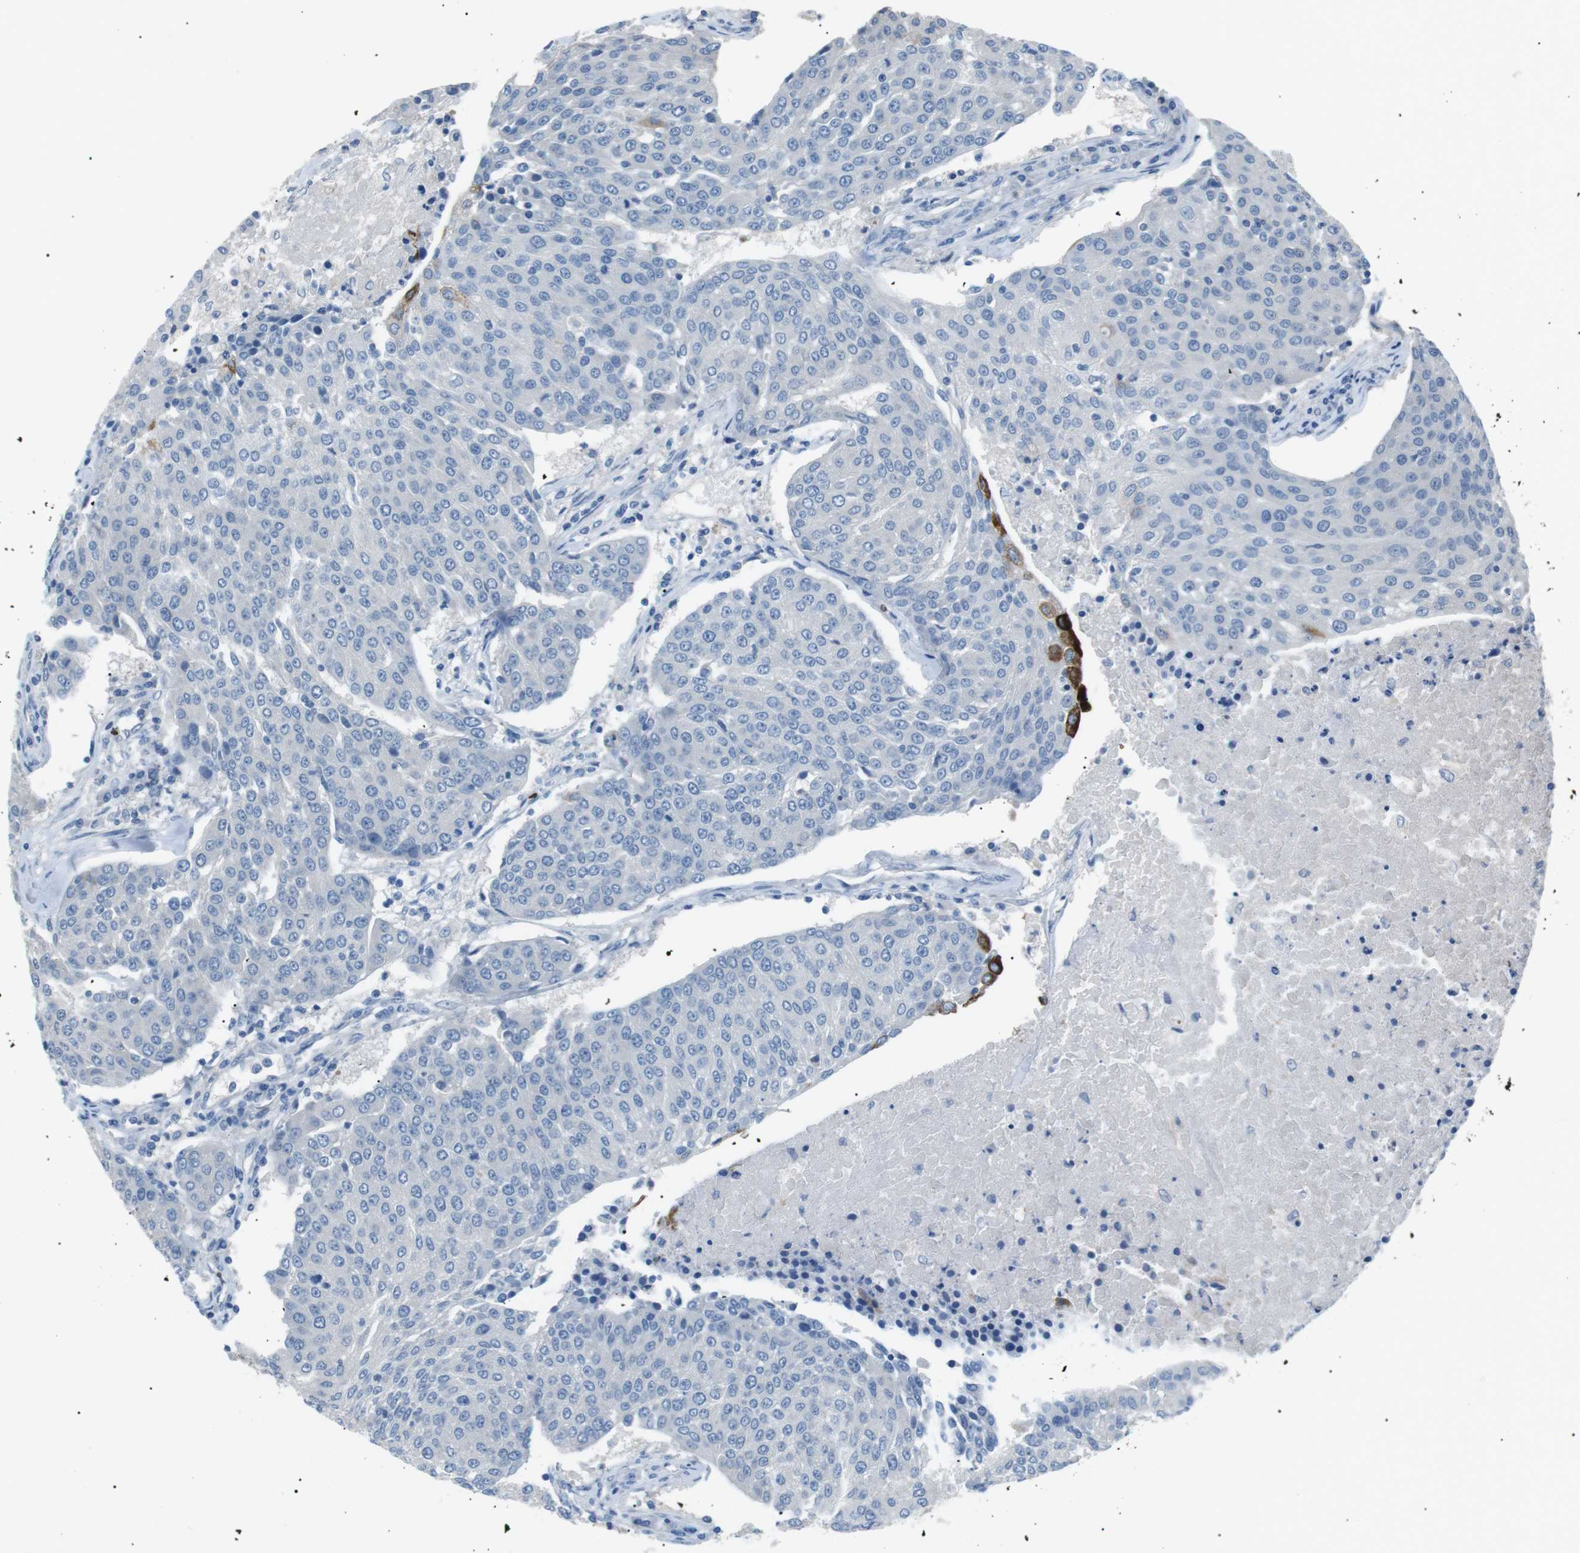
{"staining": {"intensity": "negative", "quantity": "none", "location": "none"}, "tissue": "urothelial cancer", "cell_type": "Tumor cells", "image_type": "cancer", "snomed": [{"axis": "morphology", "description": "Urothelial carcinoma, High grade"}, {"axis": "topography", "description": "Urinary bladder"}], "caption": "Immunohistochemistry (IHC) of urothelial carcinoma (high-grade) demonstrates no positivity in tumor cells. (DAB (3,3'-diaminobenzidine) immunohistochemistry (IHC) with hematoxylin counter stain).", "gene": "CDH26", "patient": {"sex": "female", "age": 85}}